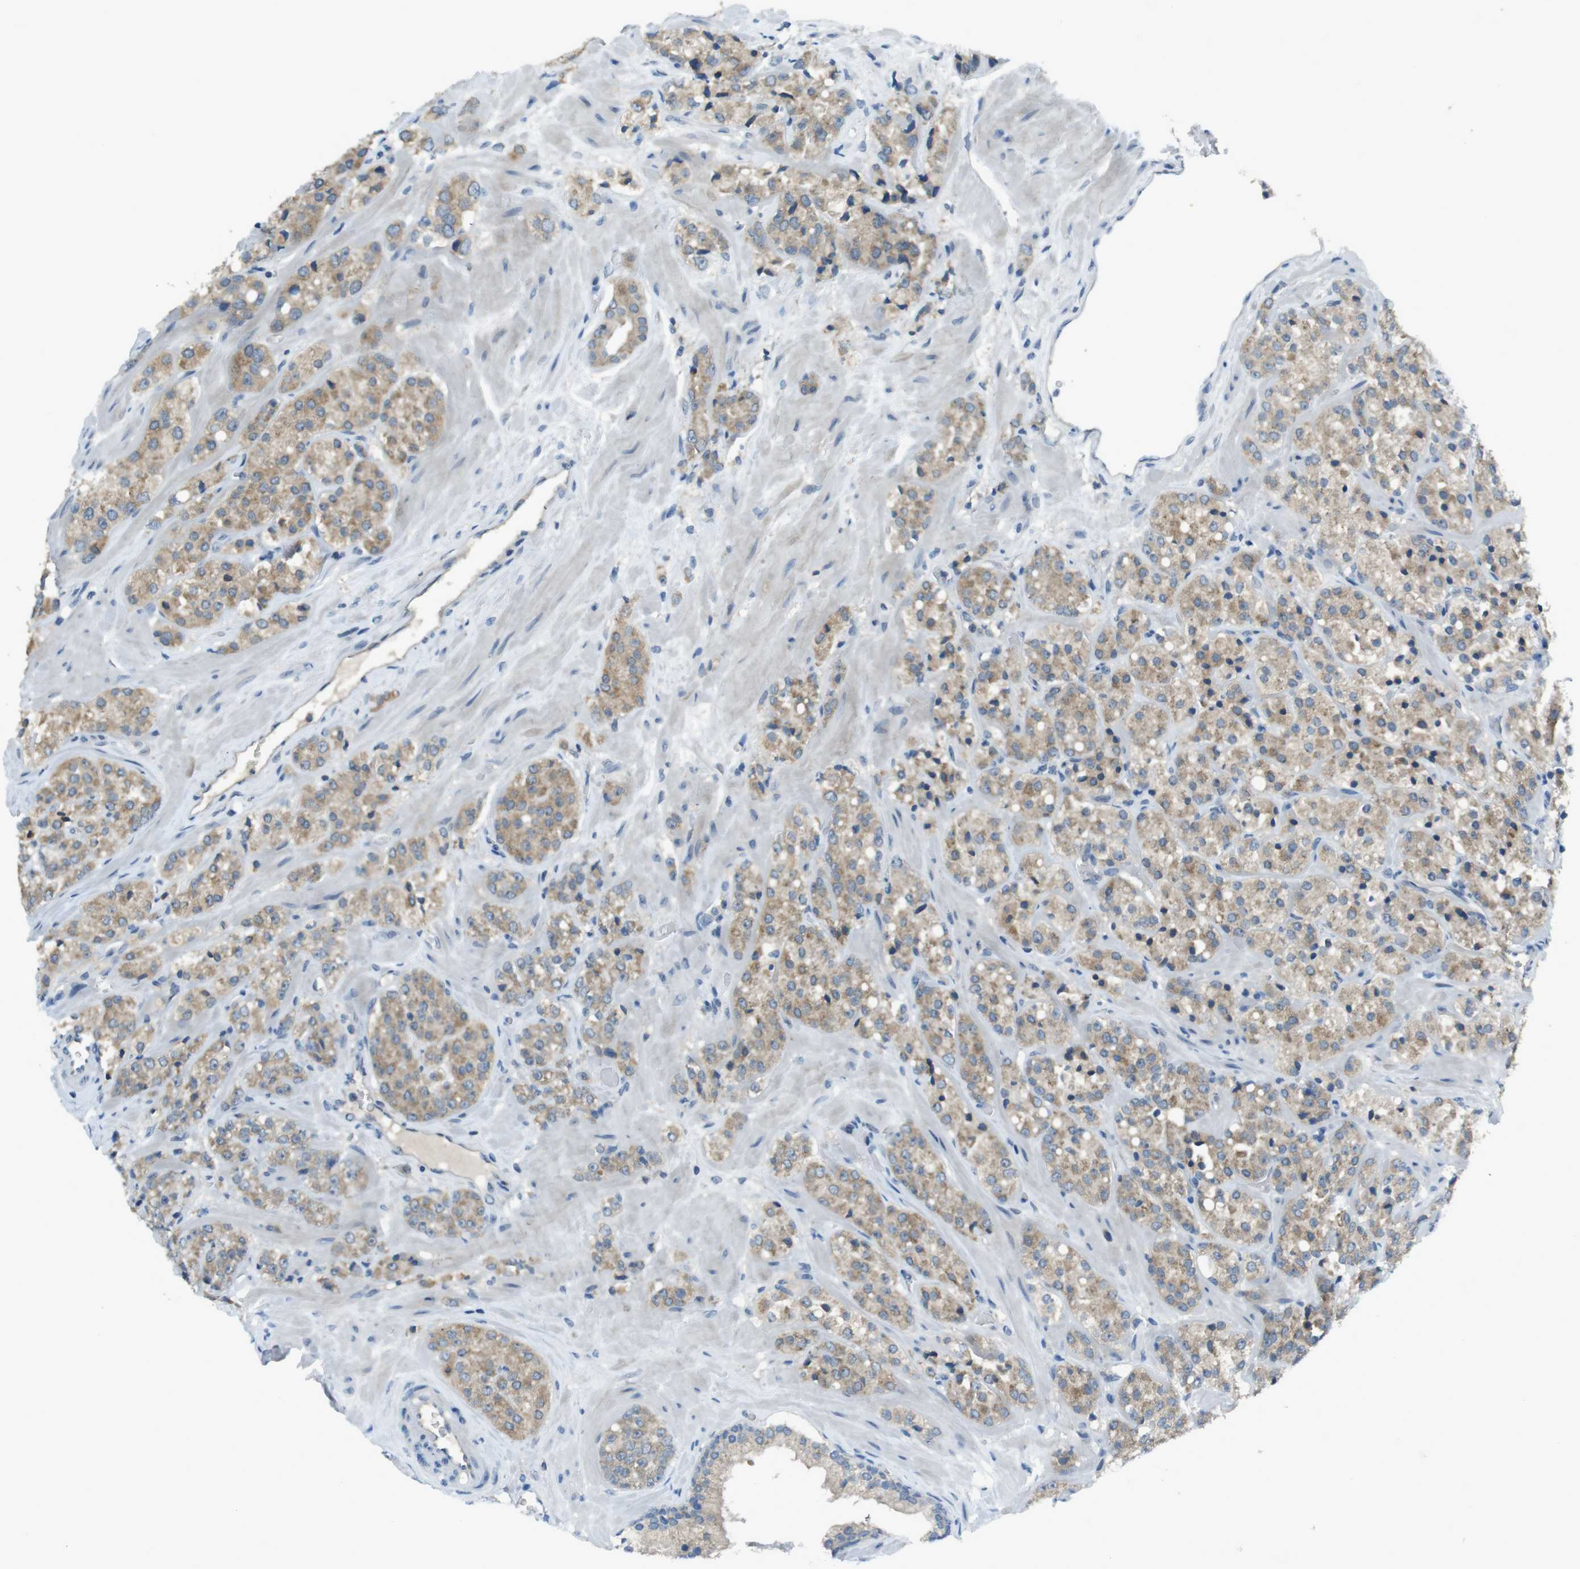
{"staining": {"intensity": "weak", "quantity": ">75%", "location": "cytoplasmic/membranous"}, "tissue": "prostate cancer", "cell_type": "Tumor cells", "image_type": "cancer", "snomed": [{"axis": "morphology", "description": "Adenocarcinoma, High grade"}, {"axis": "topography", "description": "Prostate"}], "caption": "Immunohistochemical staining of human prostate adenocarcinoma (high-grade) reveals low levels of weak cytoplasmic/membranous positivity in about >75% of tumor cells.", "gene": "ZDHHC20", "patient": {"sex": "male", "age": 64}}